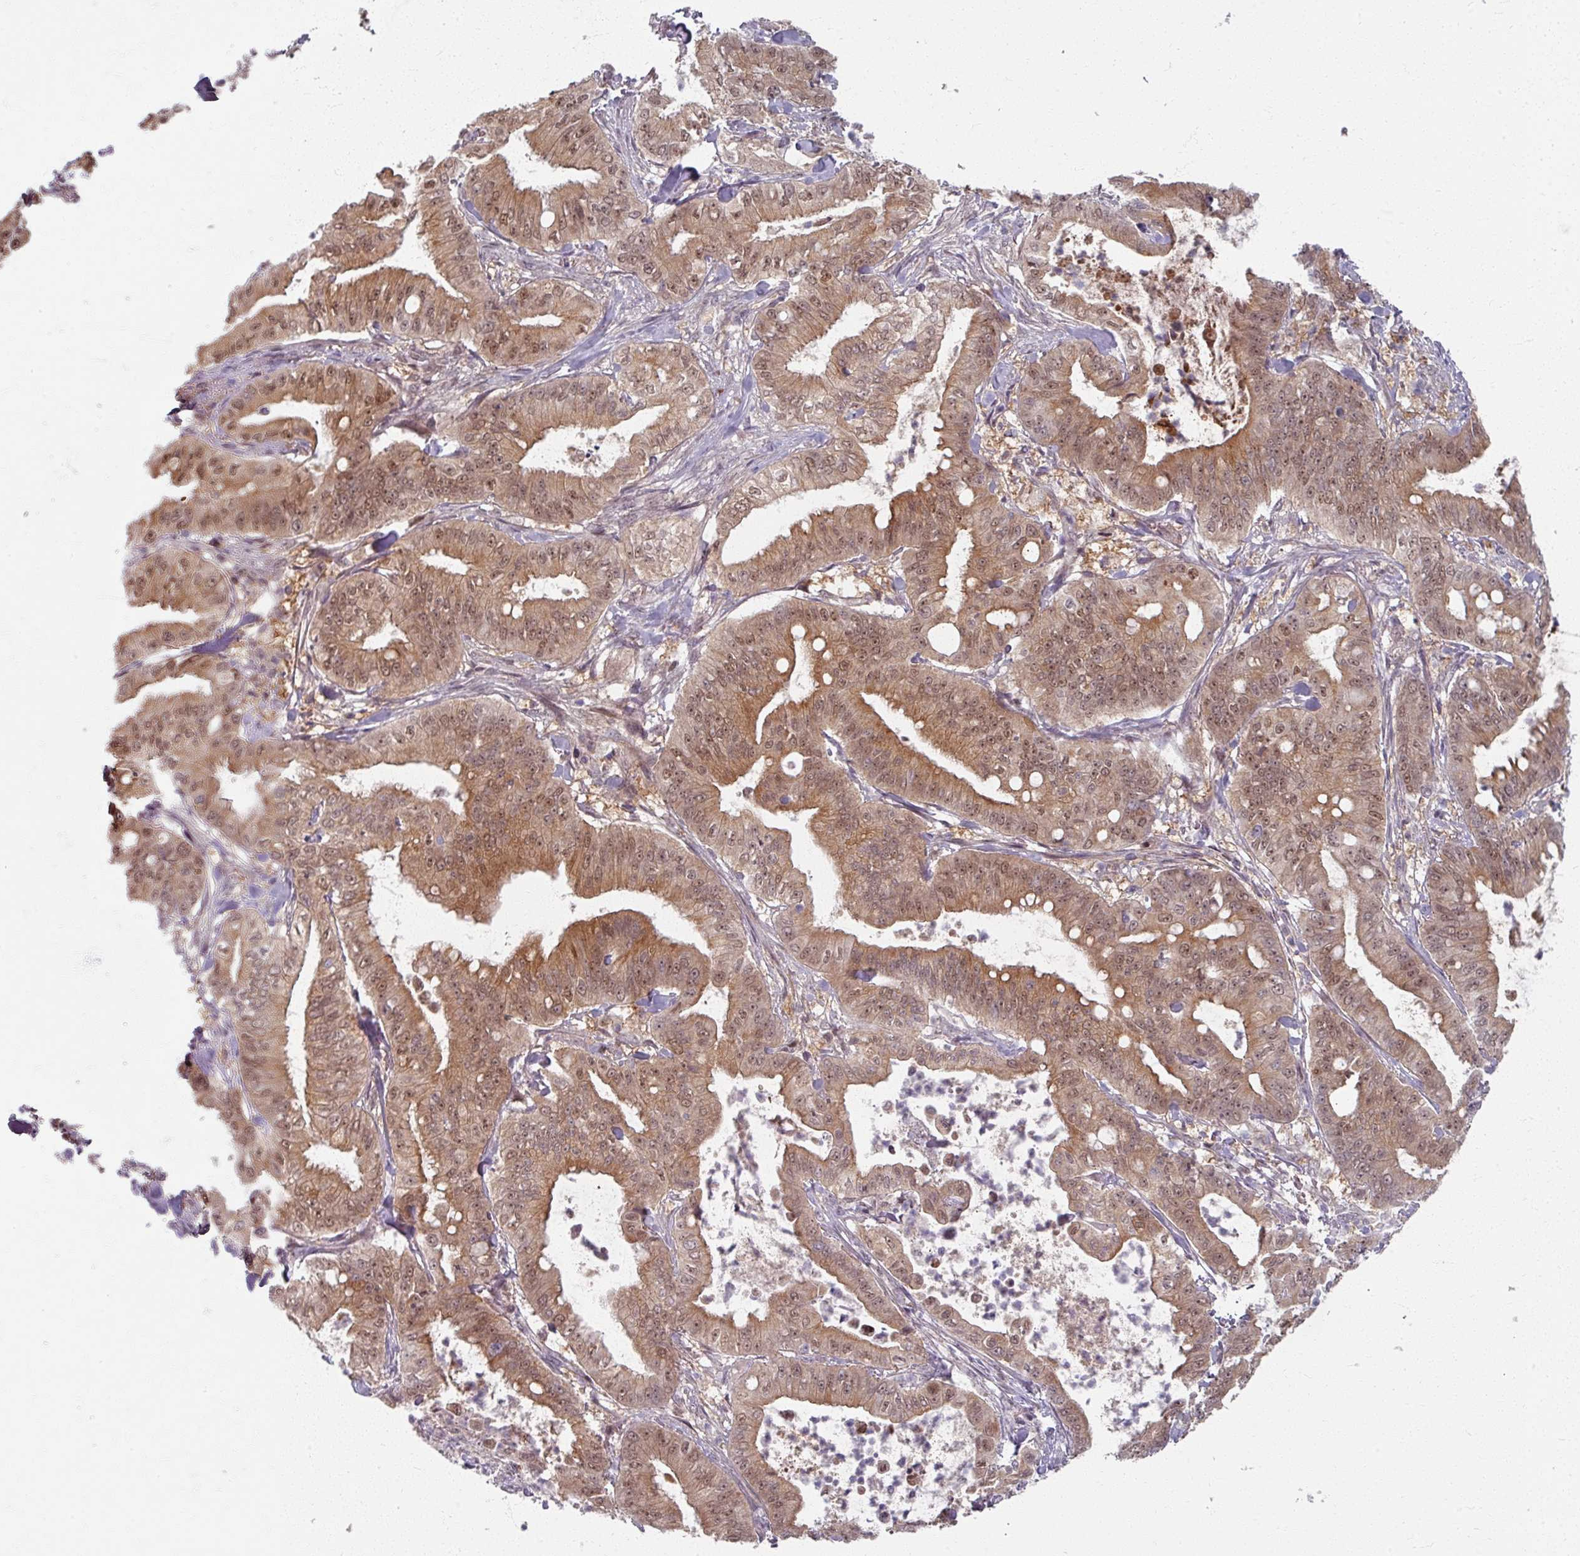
{"staining": {"intensity": "moderate", "quantity": ">75%", "location": "cytoplasmic/membranous,nuclear"}, "tissue": "pancreatic cancer", "cell_type": "Tumor cells", "image_type": "cancer", "snomed": [{"axis": "morphology", "description": "Adenocarcinoma, NOS"}, {"axis": "topography", "description": "Pancreas"}], "caption": "Approximately >75% of tumor cells in human pancreatic adenocarcinoma reveal moderate cytoplasmic/membranous and nuclear protein staining as visualized by brown immunohistochemical staining.", "gene": "KLC3", "patient": {"sex": "male", "age": 71}}